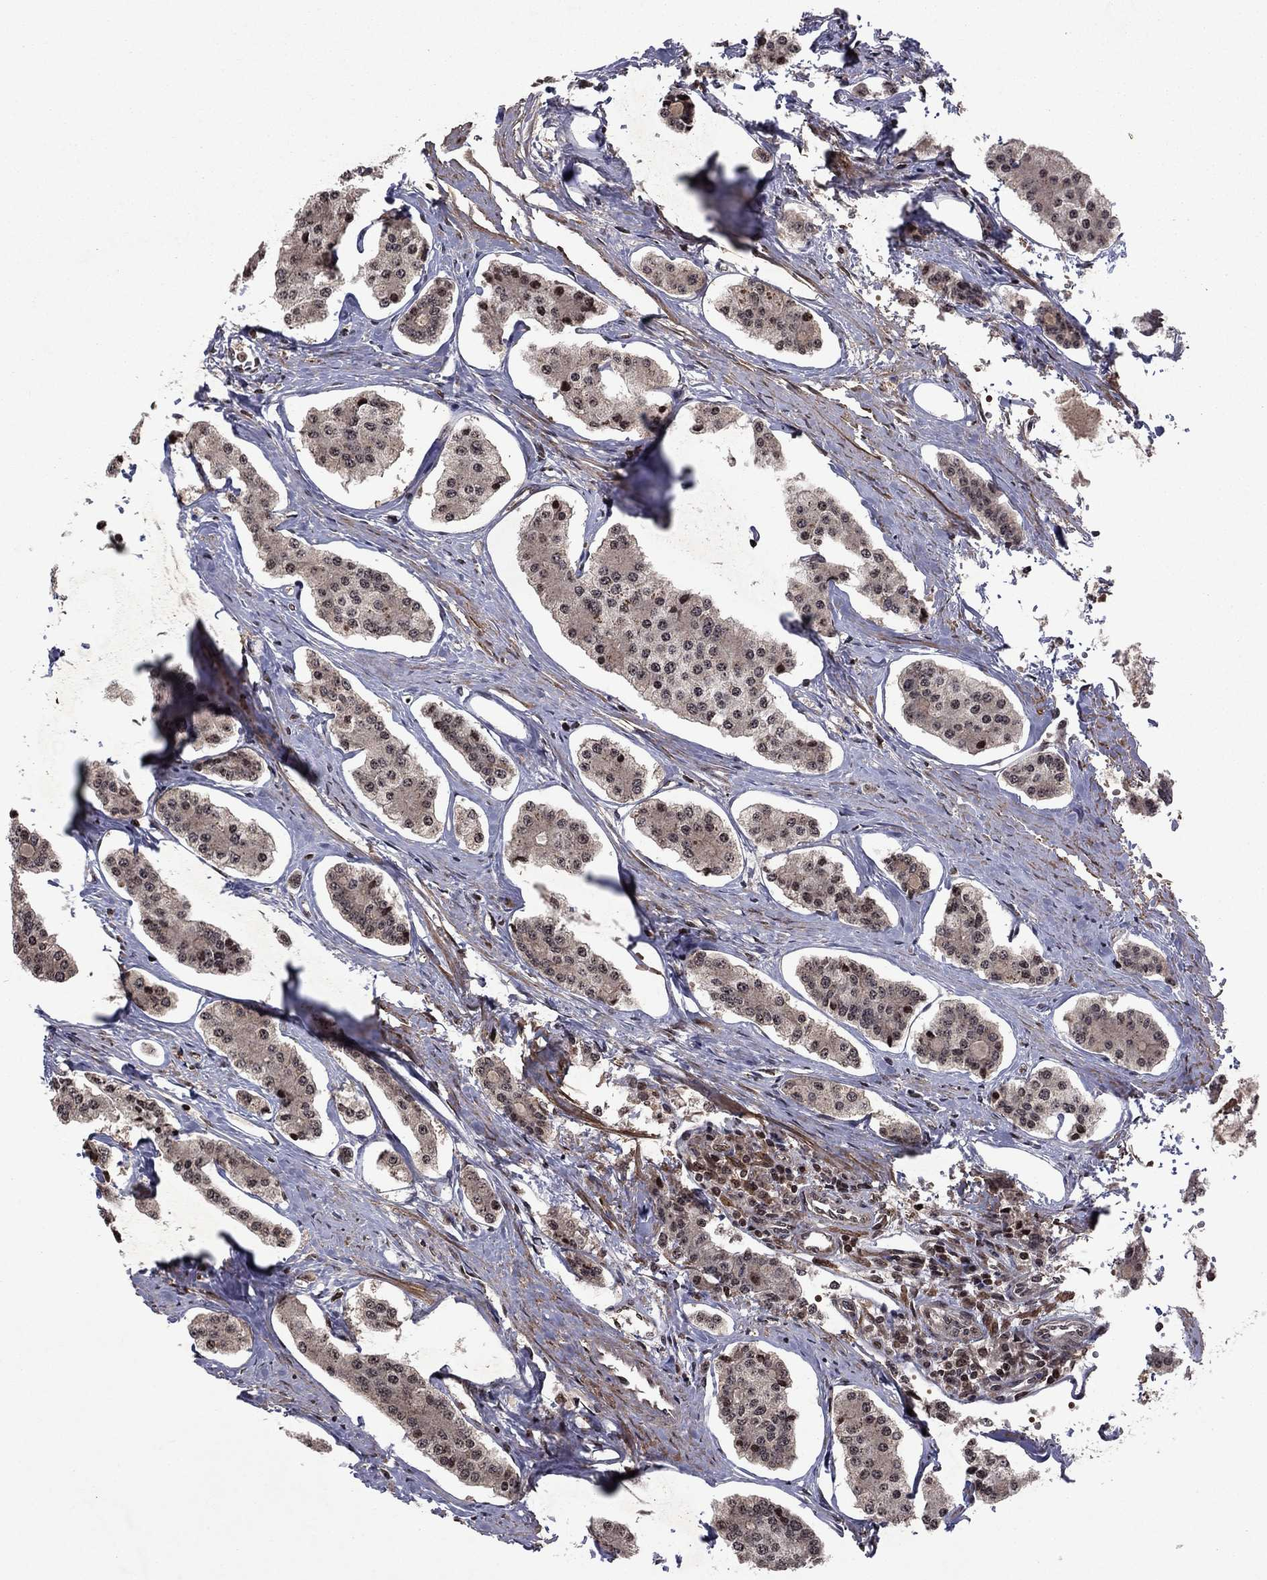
{"staining": {"intensity": "moderate", "quantity": "<25%", "location": "nuclear"}, "tissue": "carcinoid", "cell_type": "Tumor cells", "image_type": "cancer", "snomed": [{"axis": "morphology", "description": "Carcinoid, malignant, NOS"}, {"axis": "topography", "description": "Small intestine"}], "caption": "Immunohistochemistry photomicrograph of human carcinoid (malignant) stained for a protein (brown), which shows low levels of moderate nuclear positivity in about <25% of tumor cells.", "gene": "SORBS1", "patient": {"sex": "female", "age": 65}}